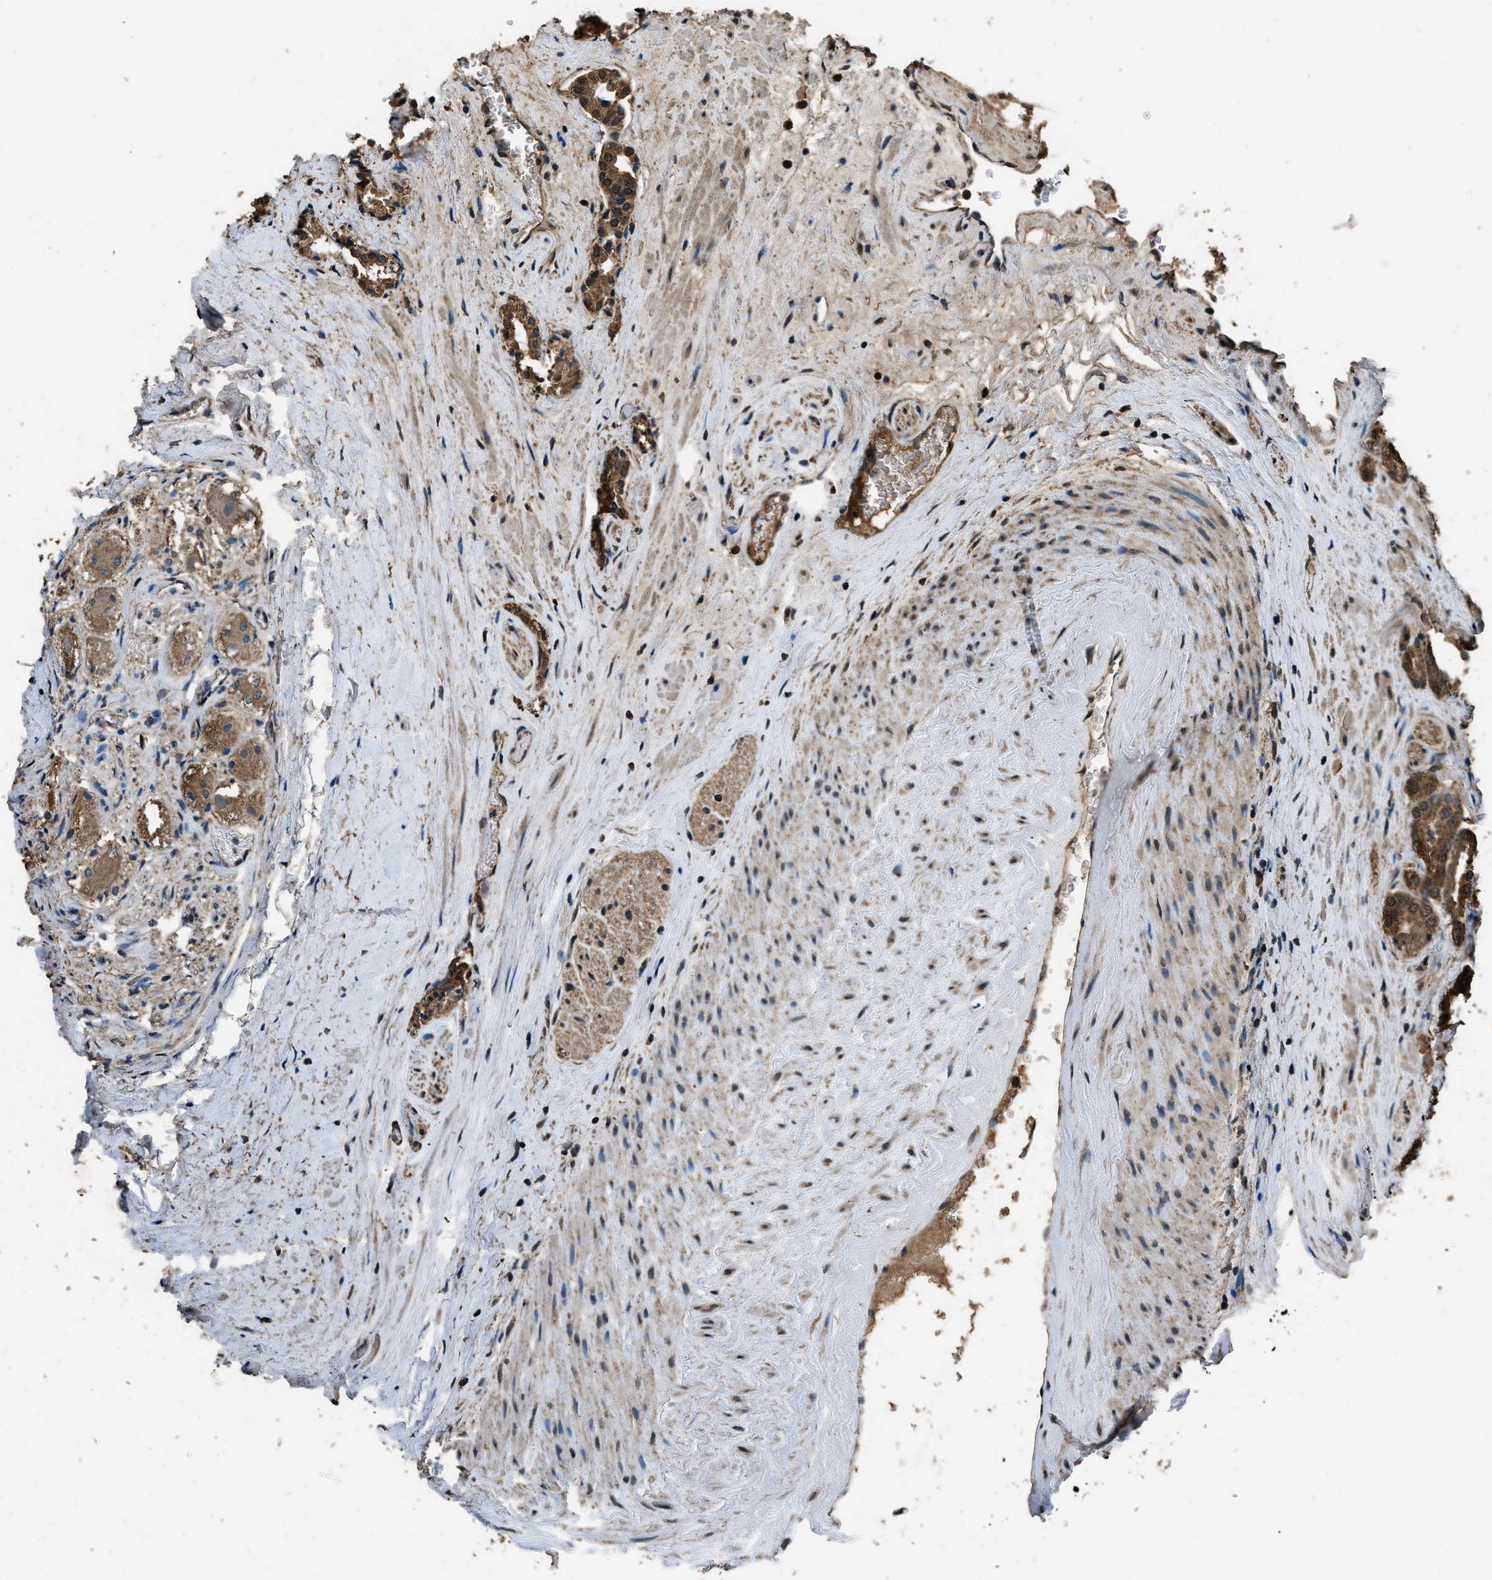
{"staining": {"intensity": "strong", "quantity": ">75%", "location": "cytoplasmic/membranous"}, "tissue": "prostate cancer", "cell_type": "Tumor cells", "image_type": "cancer", "snomed": [{"axis": "morphology", "description": "Adenocarcinoma, High grade"}, {"axis": "topography", "description": "Prostate"}], "caption": "The micrograph demonstrates a brown stain indicating the presence of a protein in the cytoplasmic/membranous of tumor cells in prostate adenocarcinoma (high-grade).", "gene": "SALL3", "patient": {"sex": "male", "age": 64}}